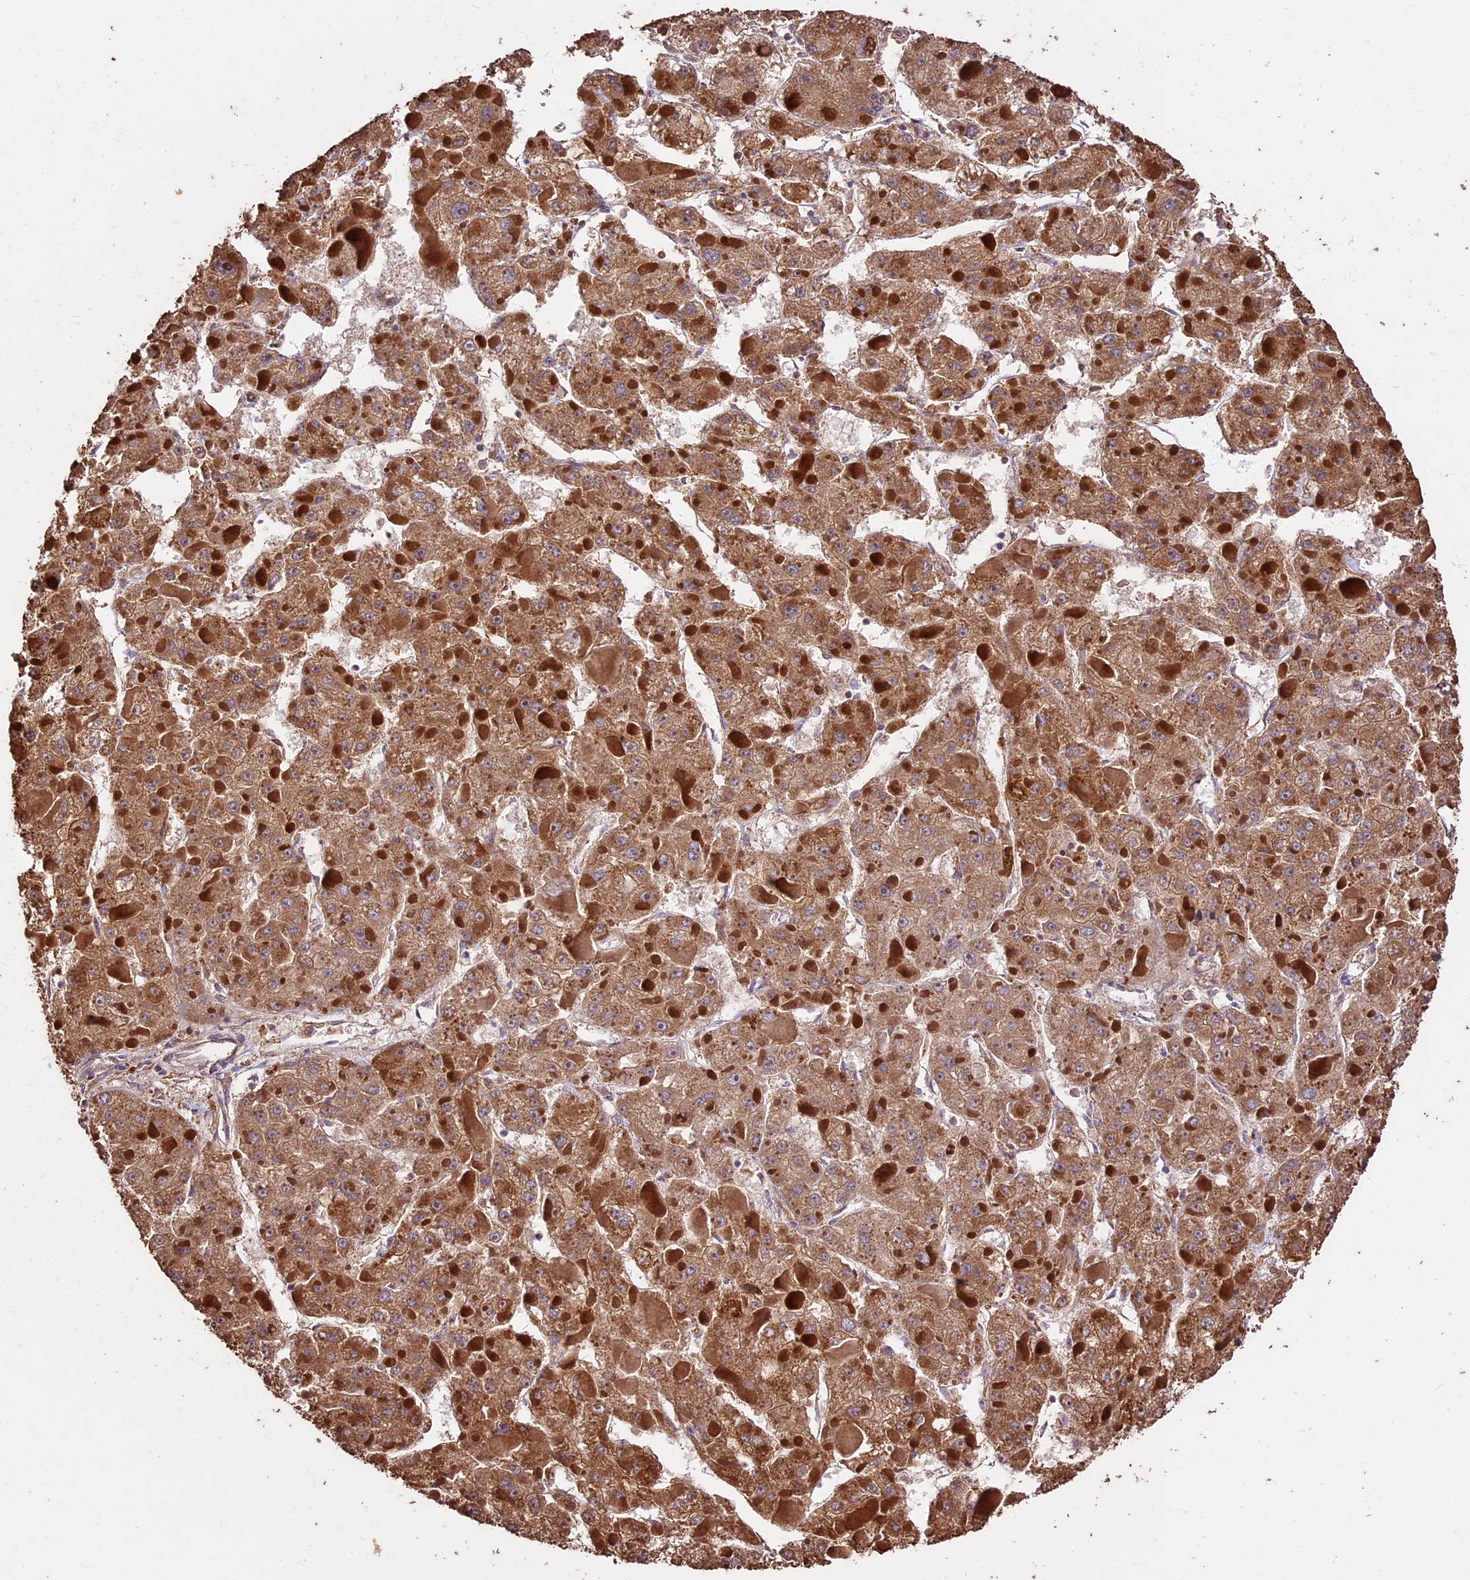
{"staining": {"intensity": "moderate", "quantity": ">75%", "location": "cytoplasmic/membranous"}, "tissue": "liver cancer", "cell_type": "Tumor cells", "image_type": "cancer", "snomed": [{"axis": "morphology", "description": "Carcinoma, Hepatocellular, NOS"}, {"axis": "topography", "description": "Liver"}], "caption": "The image displays immunohistochemical staining of hepatocellular carcinoma (liver). There is moderate cytoplasmic/membranous expression is identified in approximately >75% of tumor cells. (Brightfield microscopy of DAB IHC at high magnification).", "gene": "CRLF1", "patient": {"sex": "female", "age": 73}}